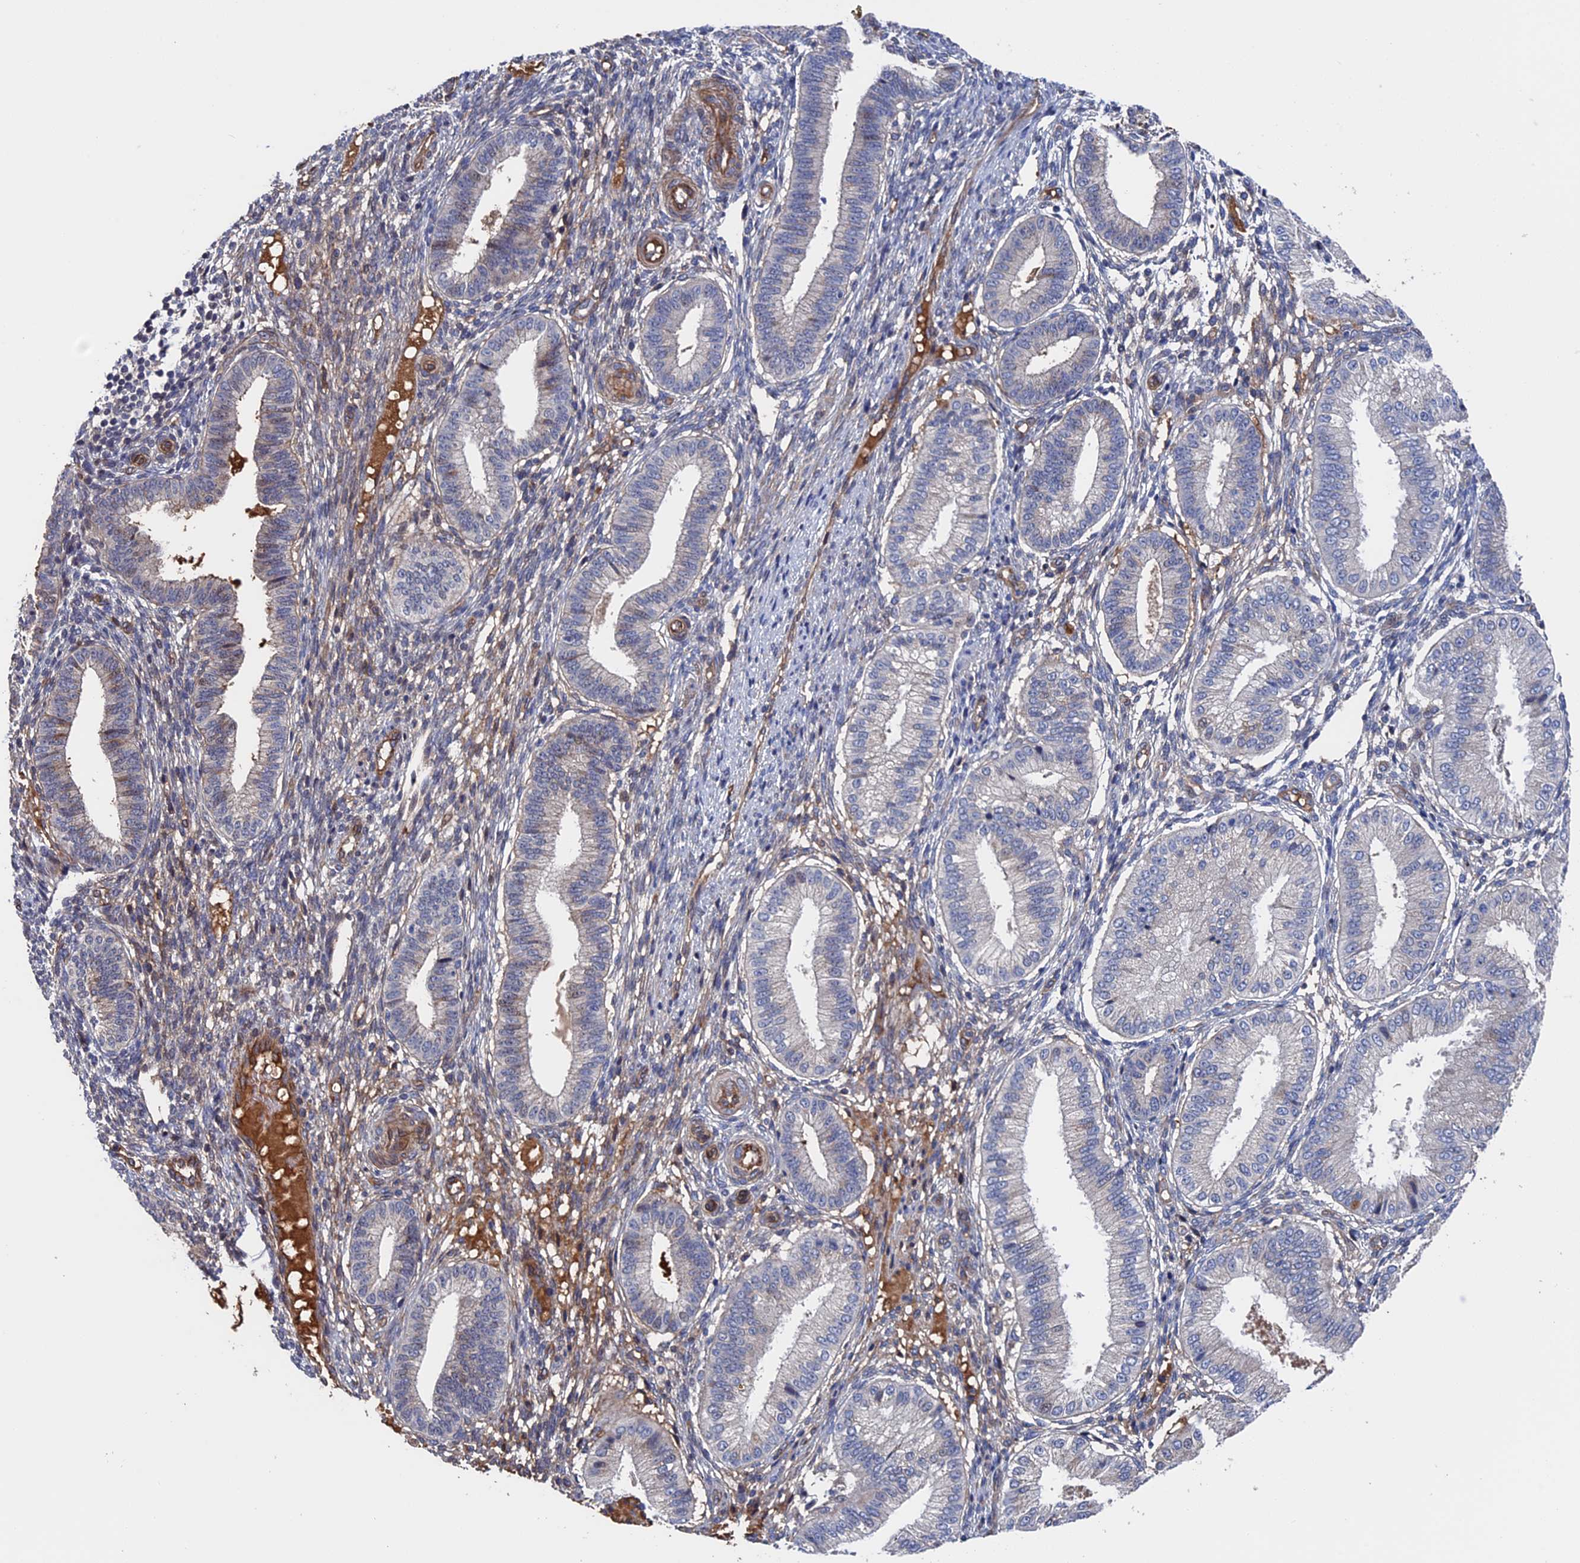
{"staining": {"intensity": "weak", "quantity": "<25%", "location": "cytoplasmic/membranous"}, "tissue": "endometrium", "cell_type": "Cells in endometrial stroma", "image_type": "normal", "snomed": [{"axis": "morphology", "description": "Normal tissue, NOS"}, {"axis": "topography", "description": "Endometrium"}], "caption": "Immunohistochemical staining of normal human endometrium exhibits no significant positivity in cells in endometrial stroma.", "gene": "RPUSD1", "patient": {"sex": "female", "age": 39}}